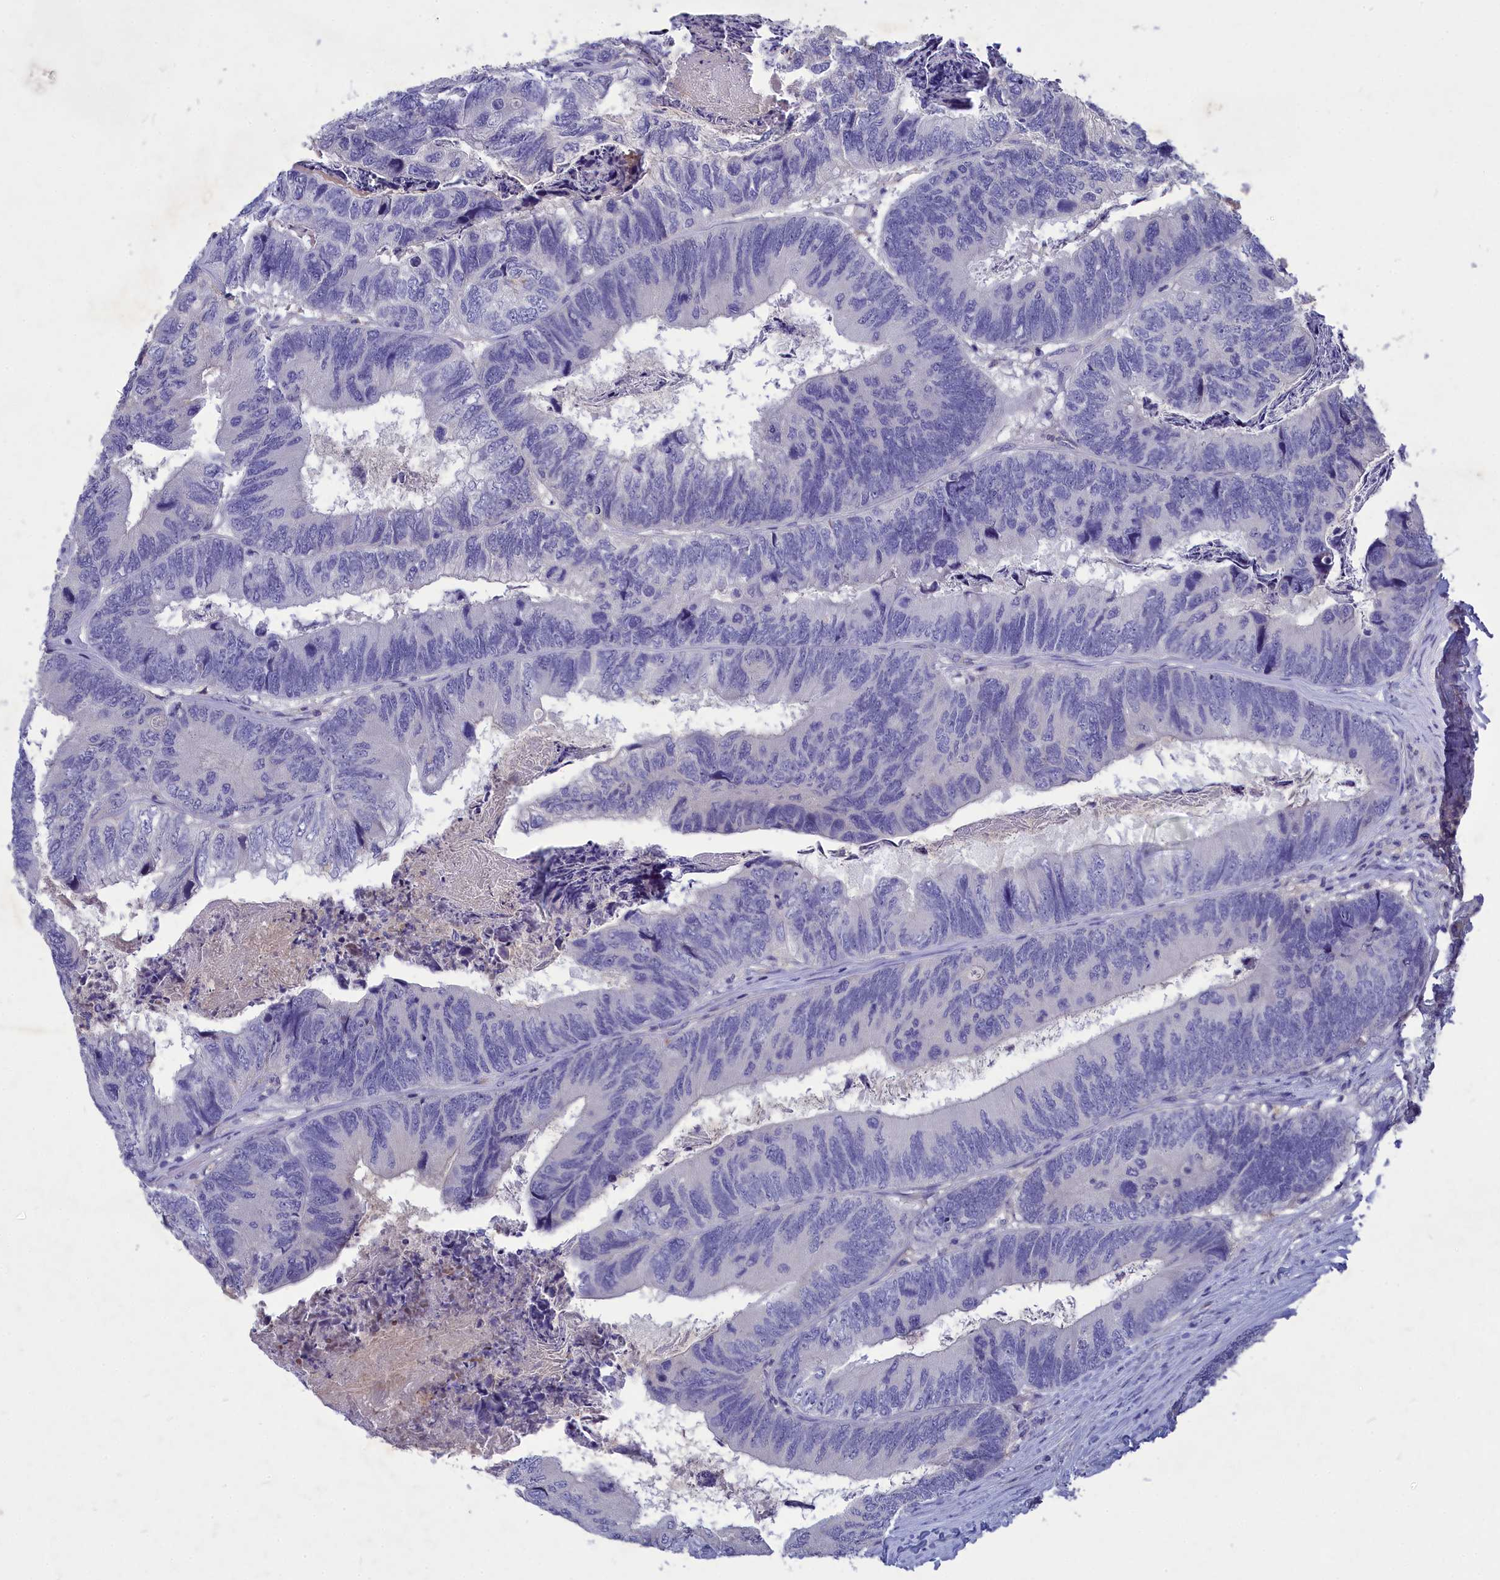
{"staining": {"intensity": "negative", "quantity": "none", "location": "none"}, "tissue": "colorectal cancer", "cell_type": "Tumor cells", "image_type": "cancer", "snomed": [{"axis": "morphology", "description": "Adenocarcinoma, NOS"}, {"axis": "topography", "description": "Colon"}], "caption": "Immunohistochemistry micrograph of human colorectal cancer stained for a protein (brown), which exhibits no expression in tumor cells.", "gene": "DEFB119", "patient": {"sex": "female", "age": 67}}